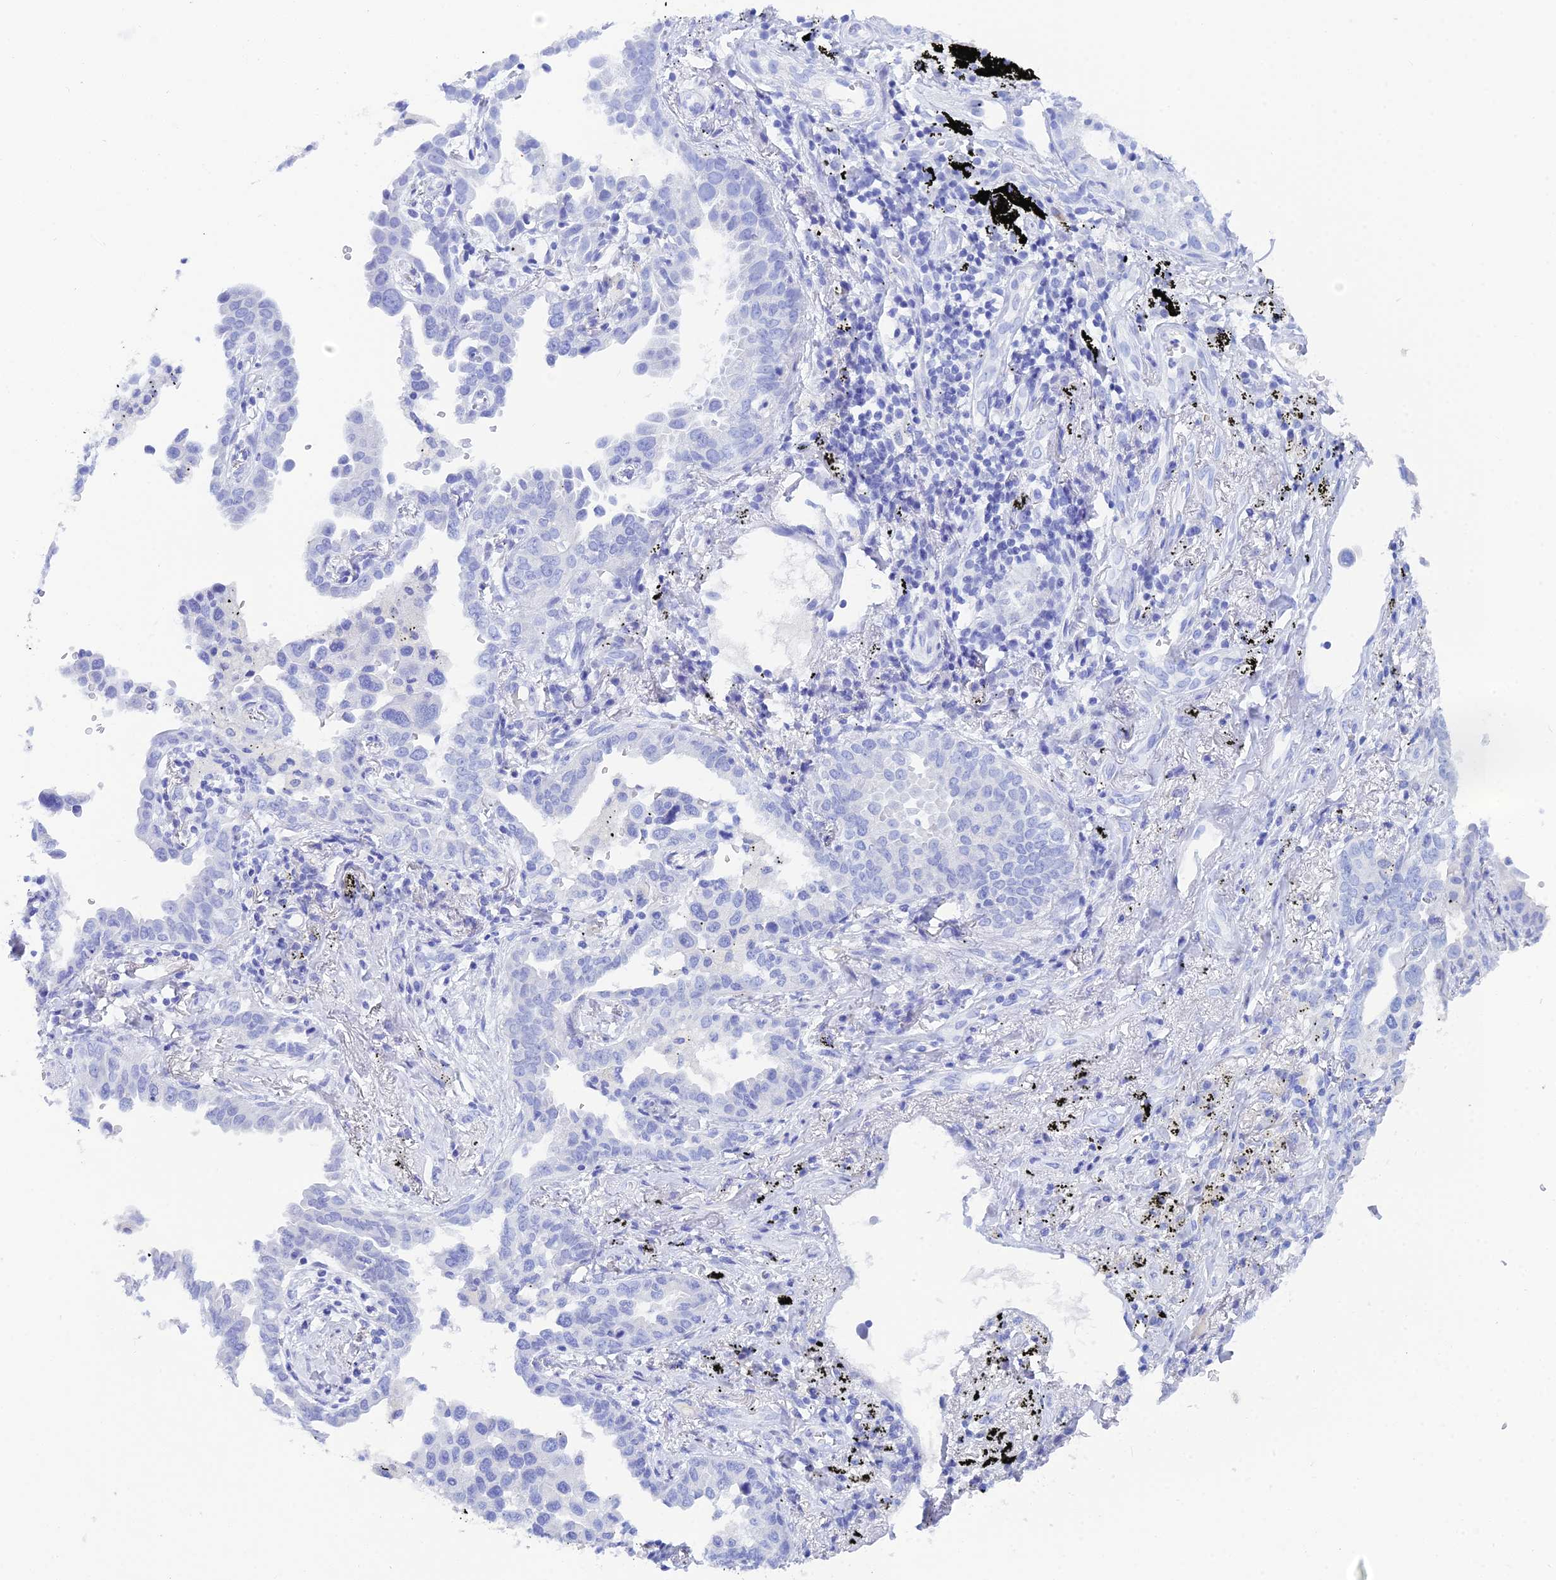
{"staining": {"intensity": "negative", "quantity": "none", "location": "none"}, "tissue": "lung cancer", "cell_type": "Tumor cells", "image_type": "cancer", "snomed": [{"axis": "morphology", "description": "Adenocarcinoma, NOS"}, {"axis": "topography", "description": "Lung"}], "caption": "Immunohistochemistry of lung adenocarcinoma shows no staining in tumor cells.", "gene": "REG1A", "patient": {"sex": "male", "age": 67}}